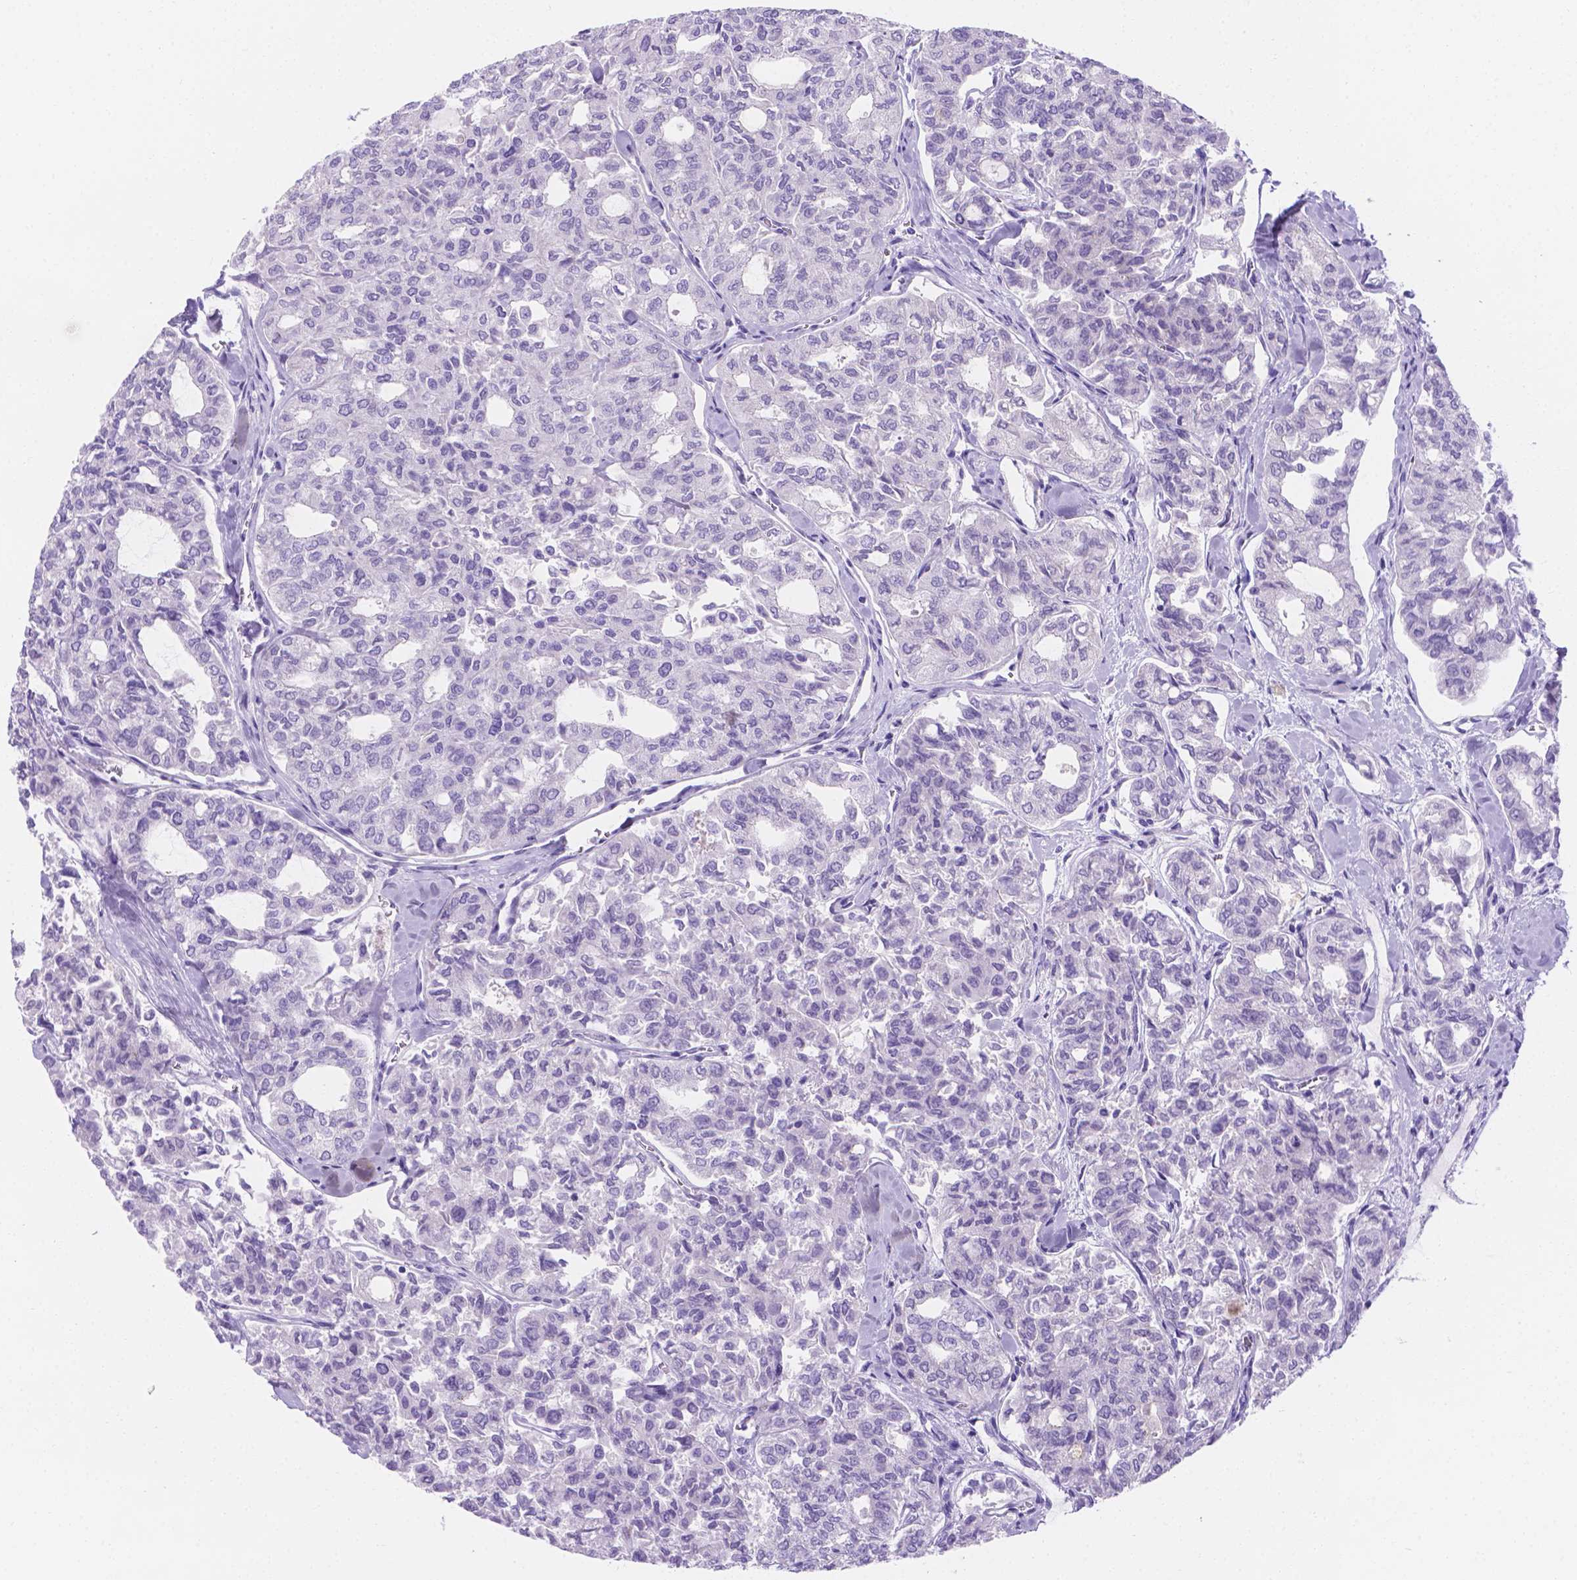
{"staining": {"intensity": "negative", "quantity": "none", "location": "none"}, "tissue": "thyroid cancer", "cell_type": "Tumor cells", "image_type": "cancer", "snomed": [{"axis": "morphology", "description": "Follicular adenoma carcinoma, NOS"}, {"axis": "topography", "description": "Thyroid gland"}], "caption": "A photomicrograph of human thyroid cancer is negative for staining in tumor cells.", "gene": "MLN", "patient": {"sex": "male", "age": 75}}